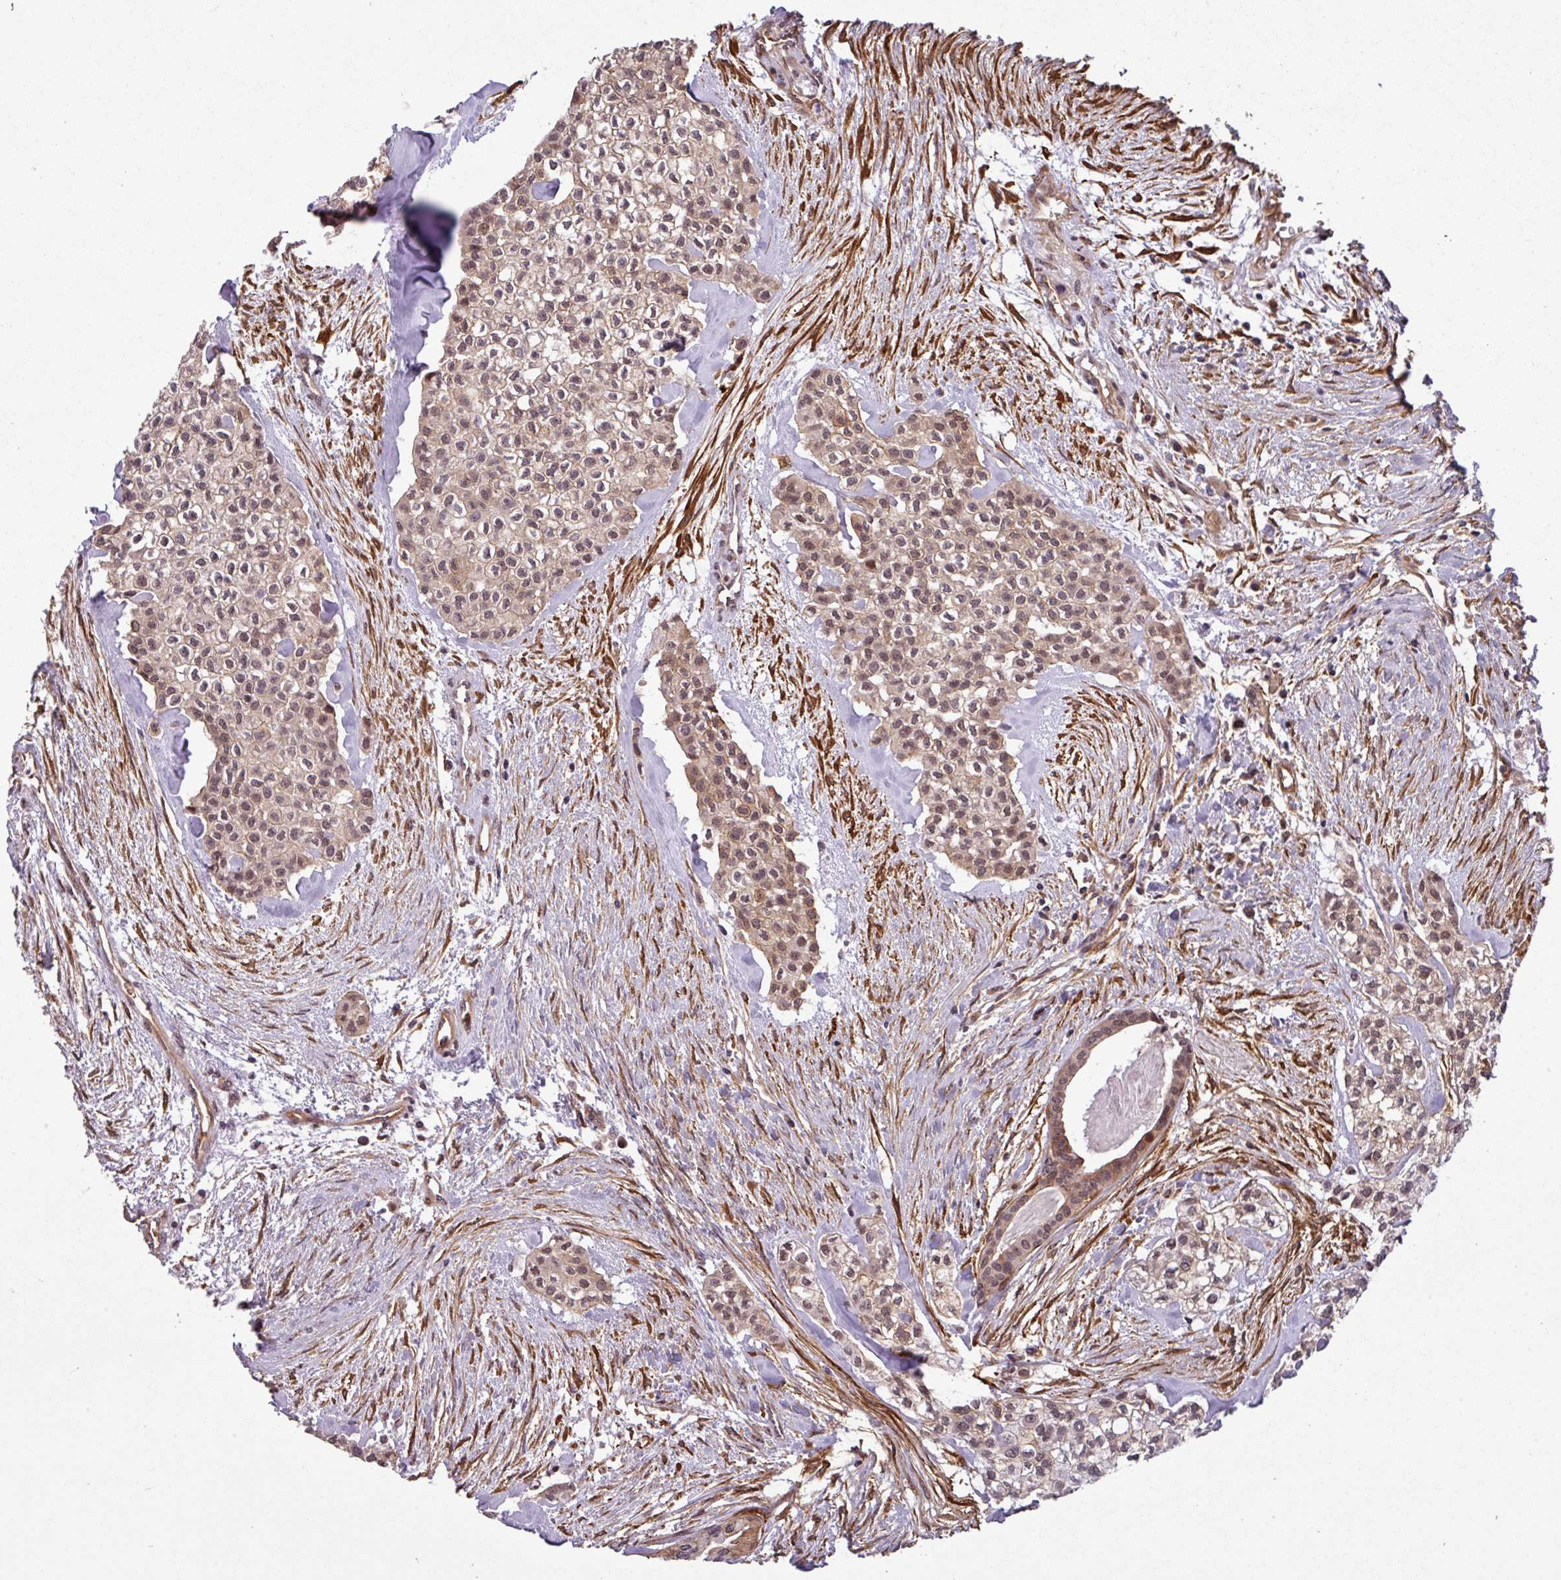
{"staining": {"intensity": "weak", "quantity": "25%-75%", "location": "cytoplasmic/membranous,nuclear"}, "tissue": "head and neck cancer", "cell_type": "Tumor cells", "image_type": "cancer", "snomed": [{"axis": "morphology", "description": "Adenocarcinoma, NOS"}, {"axis": "topography", "description": "Head-Neck"}], "caption": "Approximately 25%-75% of tumor cells in head and neck cancer exhibit weak cytoplasmic/membranous and nuclear protein expression as visualized by brown immunohistochemical staining.", "gene": "C7orf50", "patient": {"sex": "male", "age": 81}}